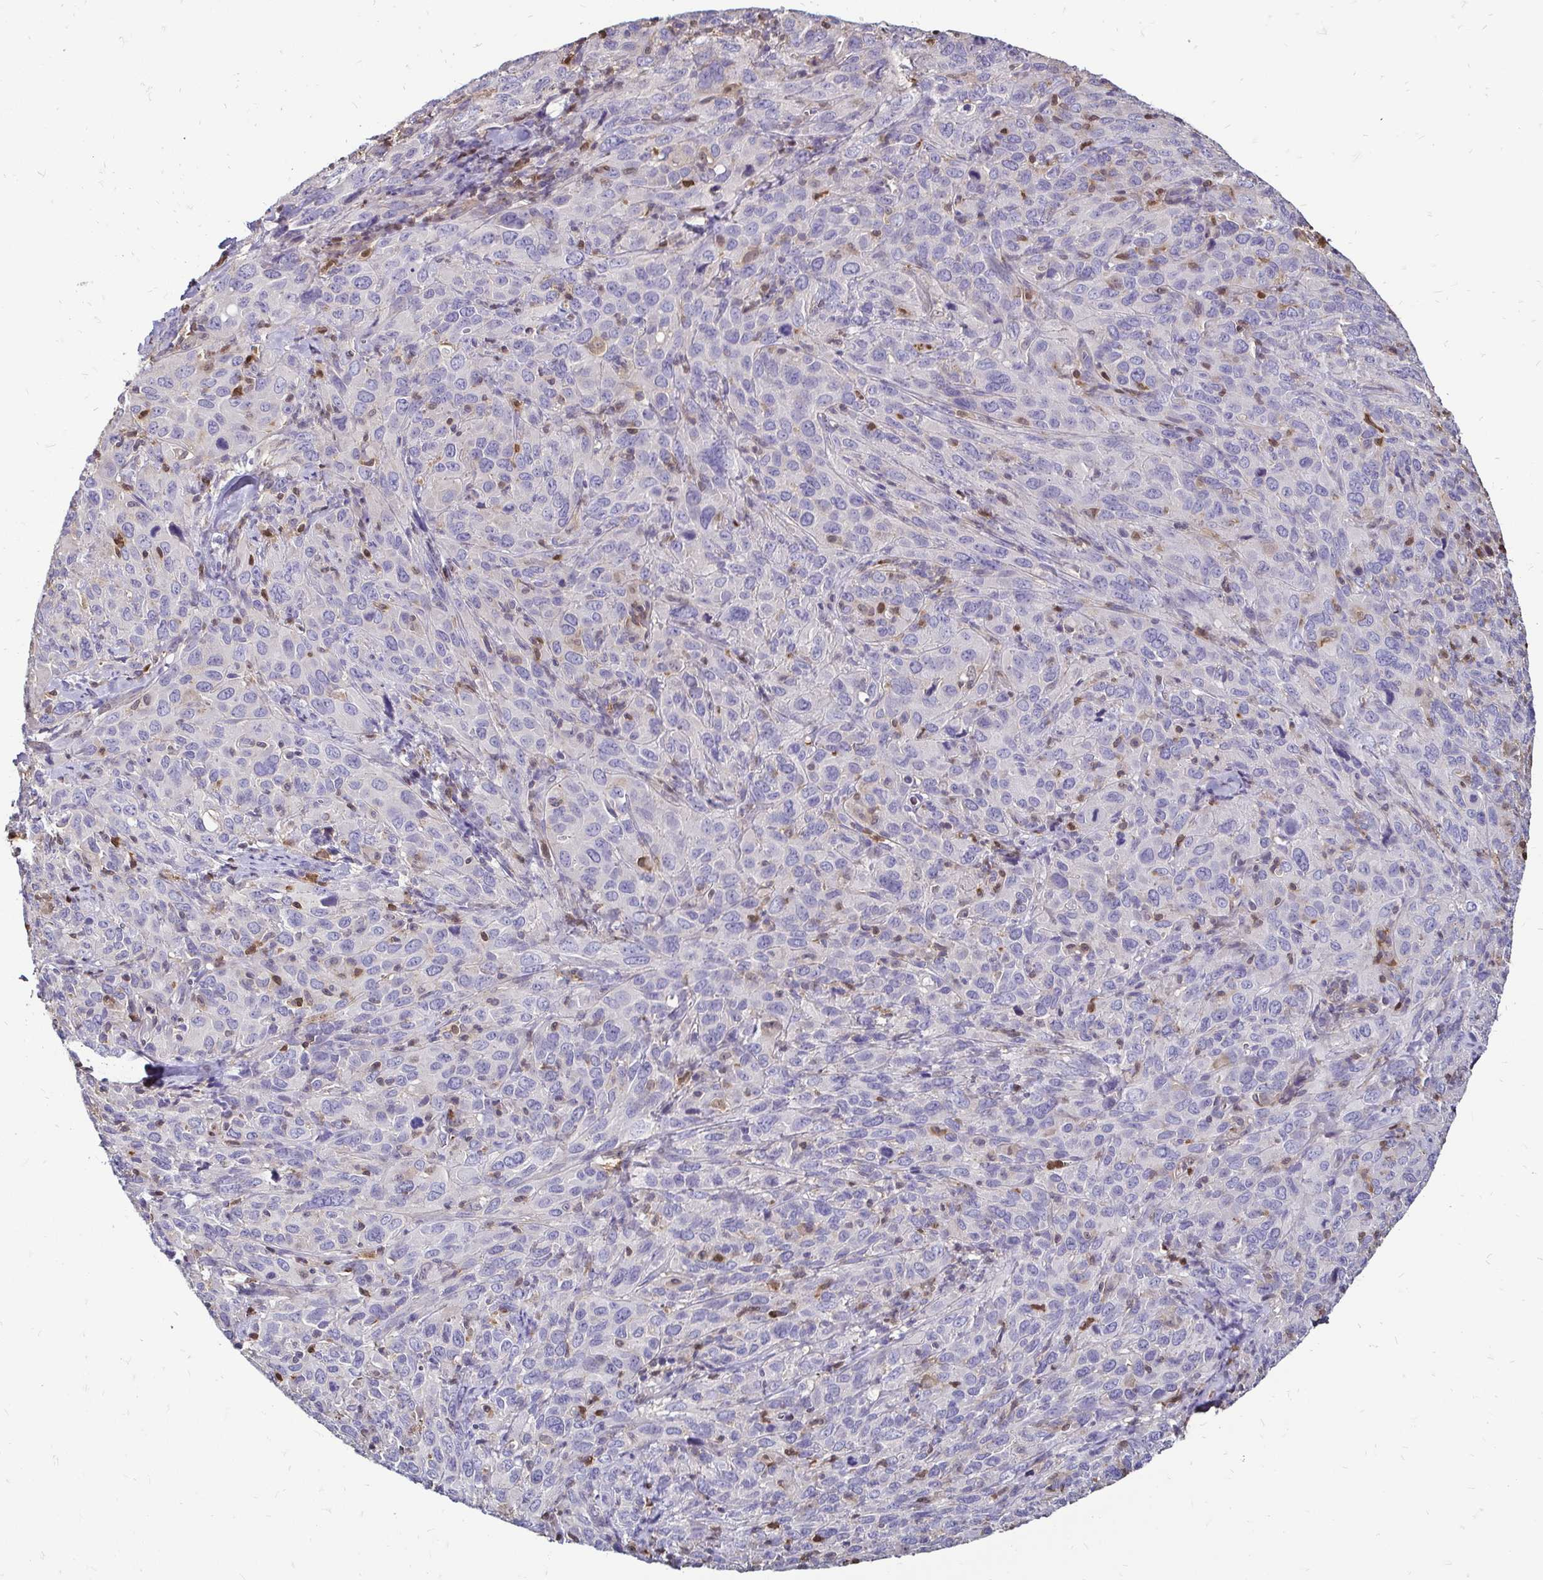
{"staining": {"intensity": "negative", "quantity": "none", "location": "none"}, "tissue": "cervical cancer", "cell_type": "Tumor cells", "image_type": "cancer", "snomed": [{"axis": "morphology", "description": "Normal tissue, NOS"}, {"axis": "morphology", "description": "Squamous cell carcinoma, NOS"}, {"axis": "topography", "description": "Cervix"}], "caption": "Immunohistochemistry photomicrograph of human cervical squamous cell carcinoma stained for a protein (brown), which shows no positivity in tumor cells.", "gene": "ZFP1", "patient": {"sex": "female", "age": 51}}